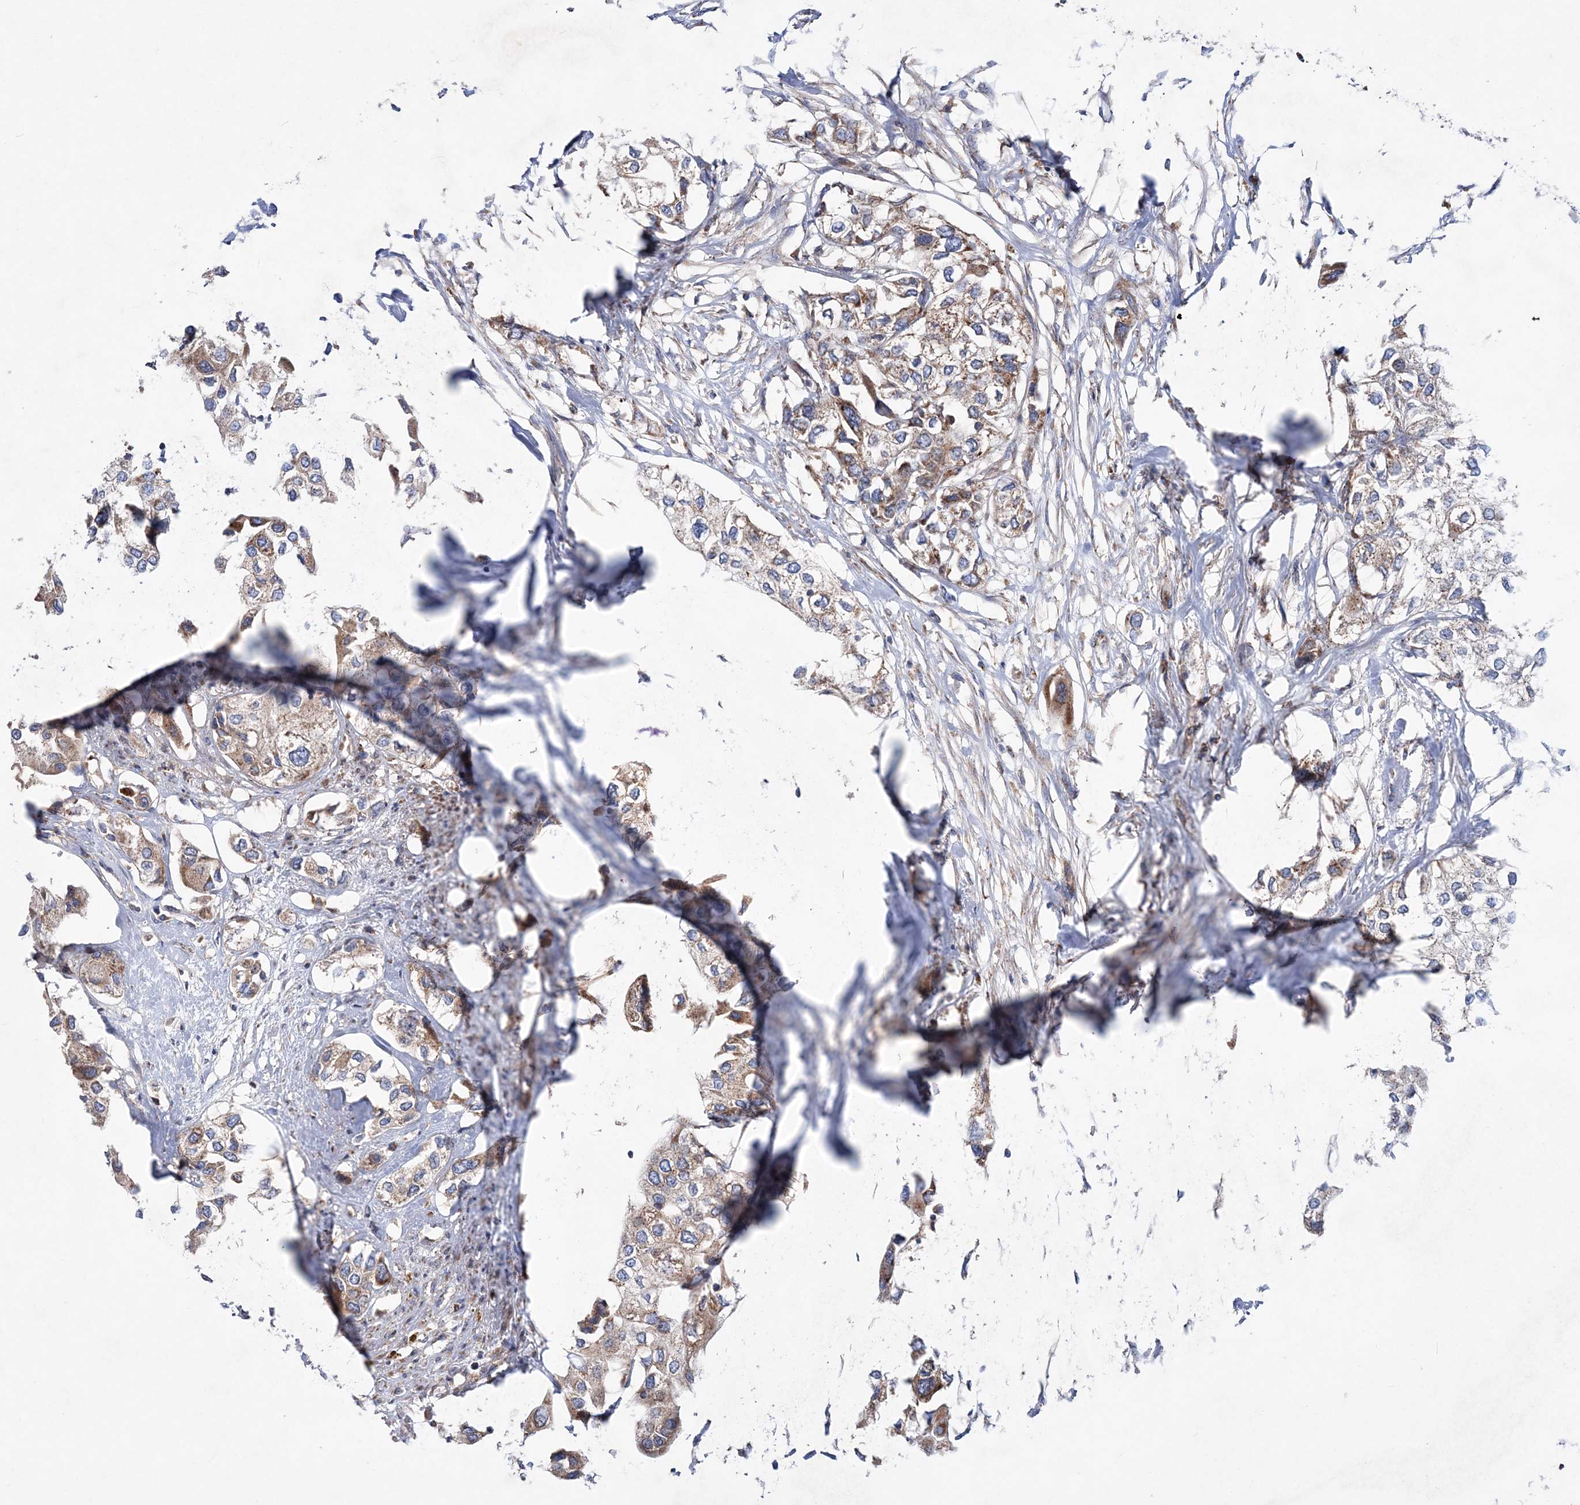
{"staining": {"intensity": "weak", "quantity": ">75%", "location": "cytoplasmic/membranous"}, "tissue": "urothelial cancer", "cell_type": "Tumor cells", "image_type": "cancer", "snomed": [{"axis": "morphology", "description": "Urothelial carcinoma, High grade"}, {"axis": "topography", "description": "Urinary bladder"}], "caption": "Protein staining shows weak cytoplasmic/membranous expression in about >75% of tumor cells in high-grade urothelial carcinoma.", "gene": "NGLY1", "patient": {"sex": "male", "age": 64}}